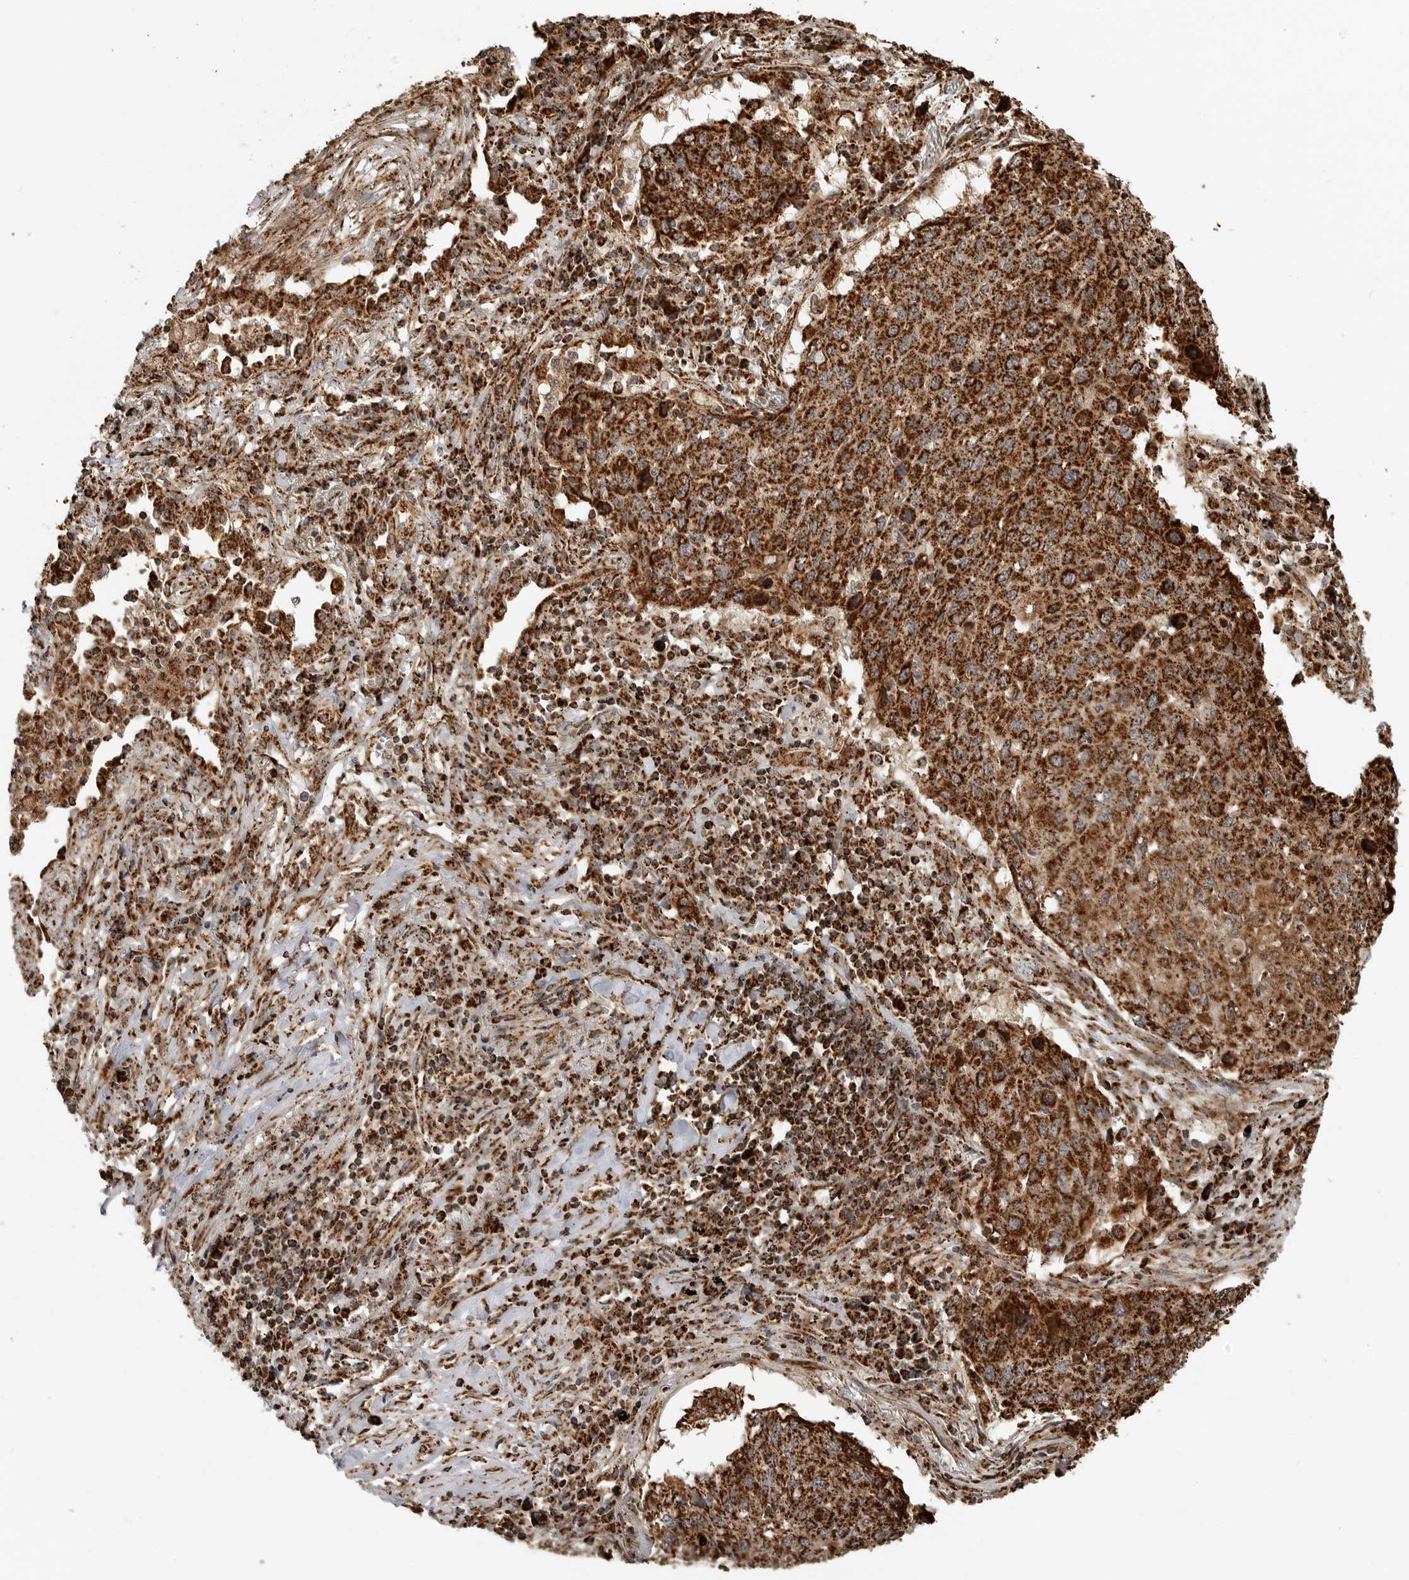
{"staining": {"intensity": "strong", "quantity": ">75%", "location": "cytoplasmic/membranous"}, "tissue": "lung cancer", "cell_type": "Tumor cells", "image_type": "cancer", "snomed": [{"axis": "morphology", "description": "Squamous cell carcinoma, NOS"}, {"axis": "topography", "description": "Lung"}], "caption": "Tumor cells exhibit strong cytoplasmic/membranous staining in approximately >75% of cells in lung squamous cell carcinoma.", "gene": "BMP2K", "patient": {"sex": "female", "age": 63}}